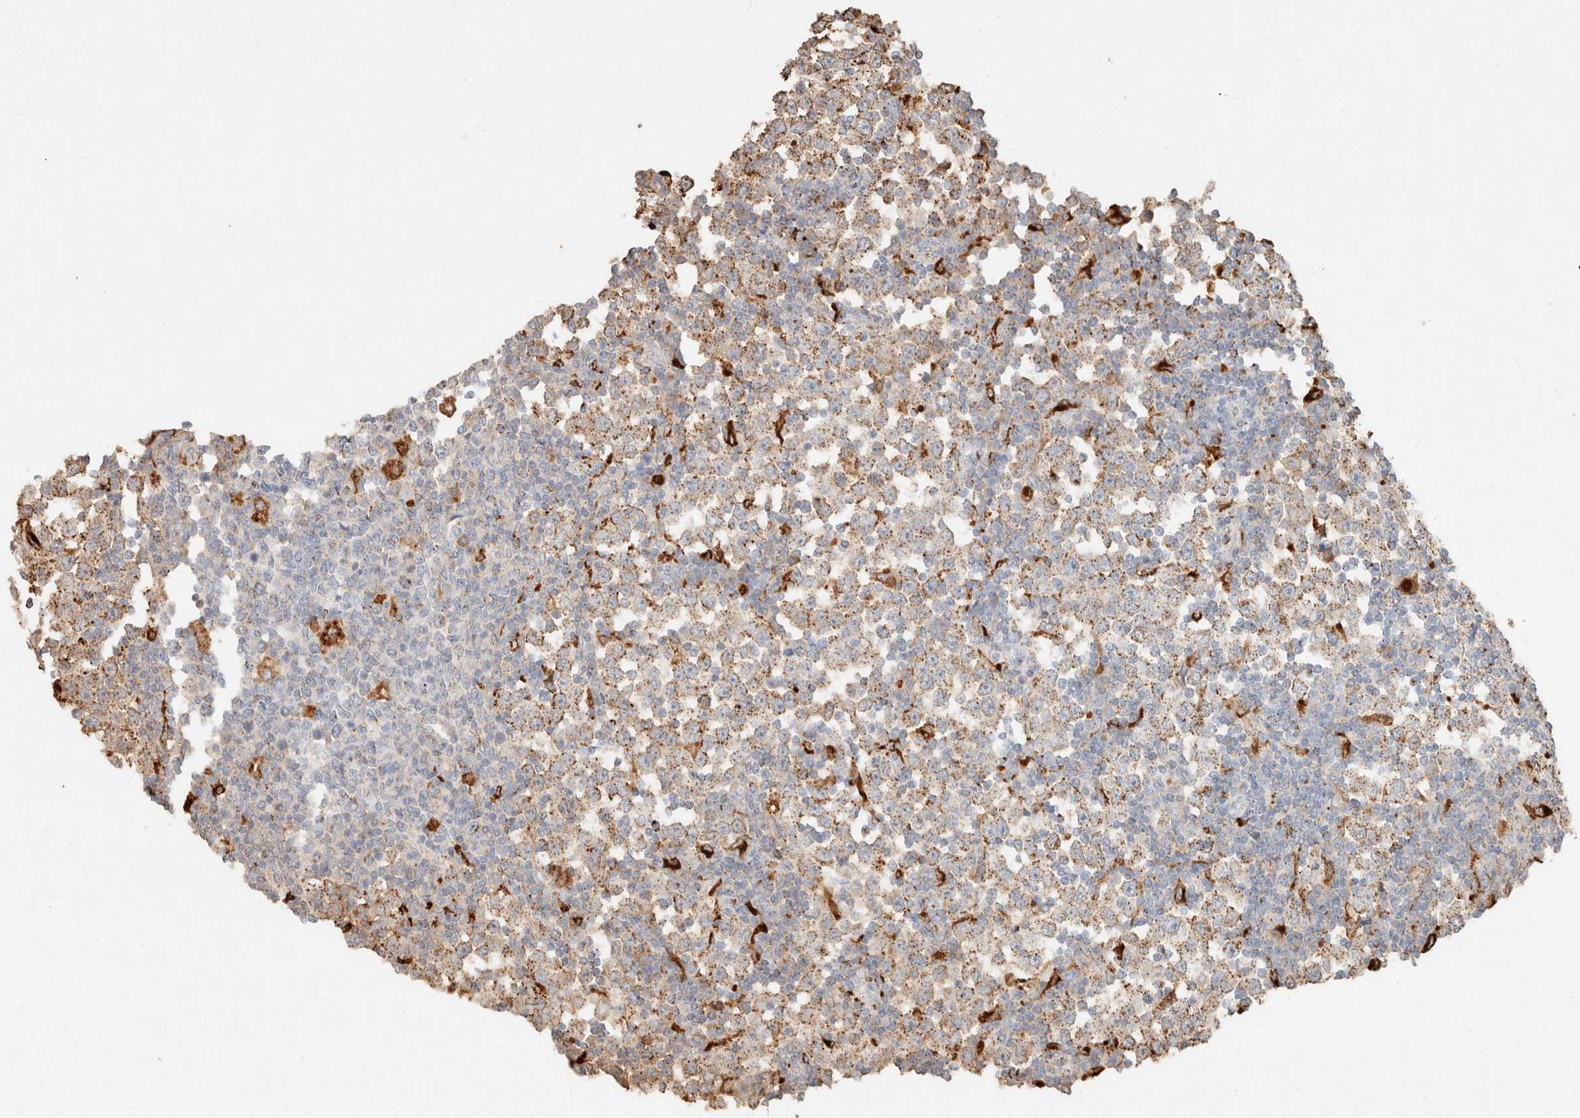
{"staining": {"intensity": "moderate", "quantity": ">75%", "location": "cytoplasmic/membranous"}, "tissue": "testis cancer", "cell_type": "Tumor cells", "image_type": "cancer", "snomed": [{"axis": "morphology", "description": "Seminoma, NOS"}, {"axis": "topography", "description": "Testis"}], "caption": "Seminoma (testis) stained with DAB (3,3'-diaminobenzidine) IHC demonstrates medium levels of moderate cytoplasmic/membranous positivity in approximately >75% of tumor cells.", "gene": "CTSC", "patient": {"sex": "male", "age": 65}}